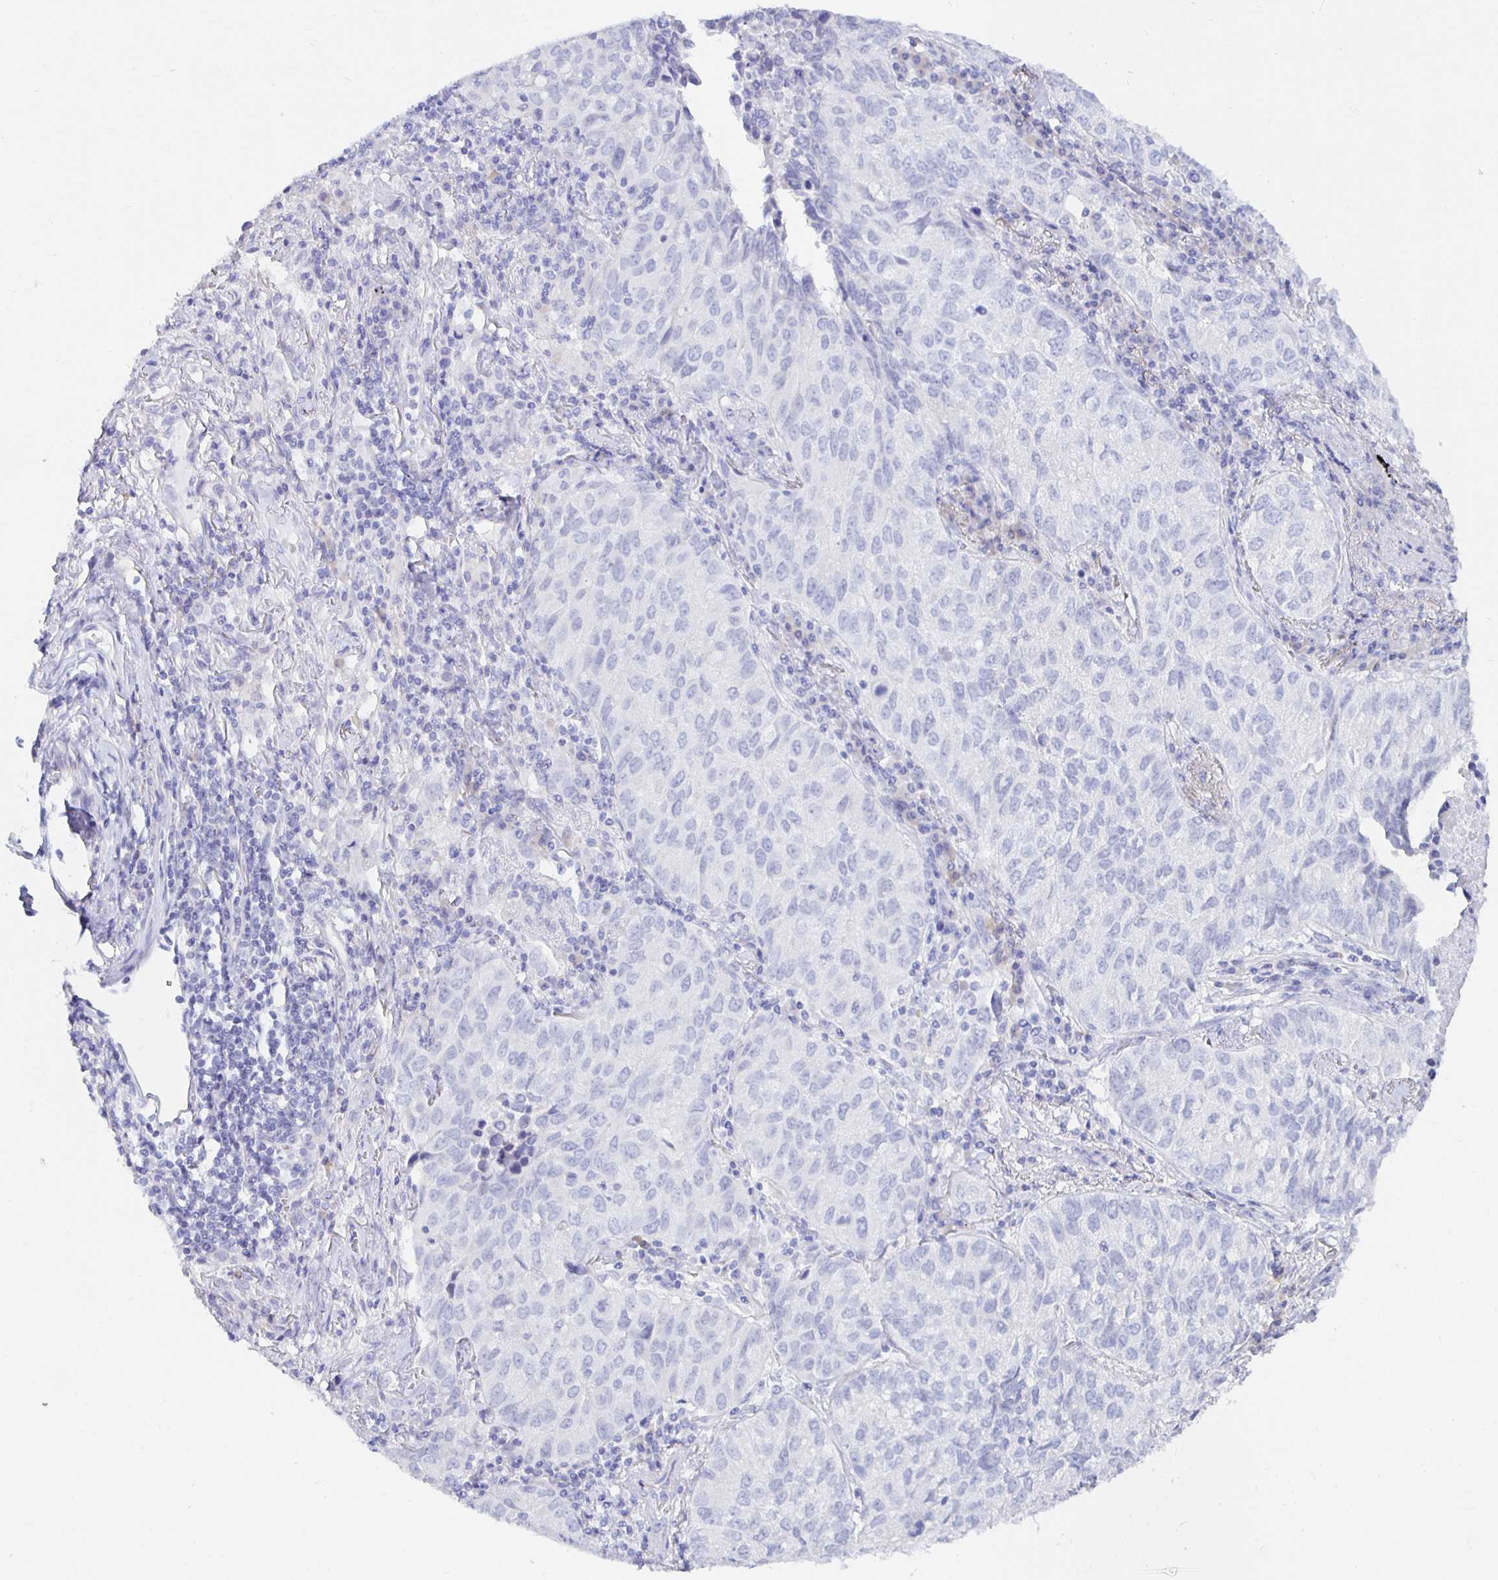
{"staining": {"intensity": "negative", "quantity": "none", "location": "none"}, "tissue": "lung cancer", "cell_type": "Tumor cells", "image_type": "cancer", "snomed": [{"axis": "morphology", "description": "Adenocarcinoma, NOS"}, {"axis": "topography", "description": "Lung"}], "caption": "Immunohistochemical staining of human lung cancer (adenocarcinoma) exhibits no significant staining in tumor cells.", "gene": "UMOD", "patient": {"sex": "female", "age": 50}}